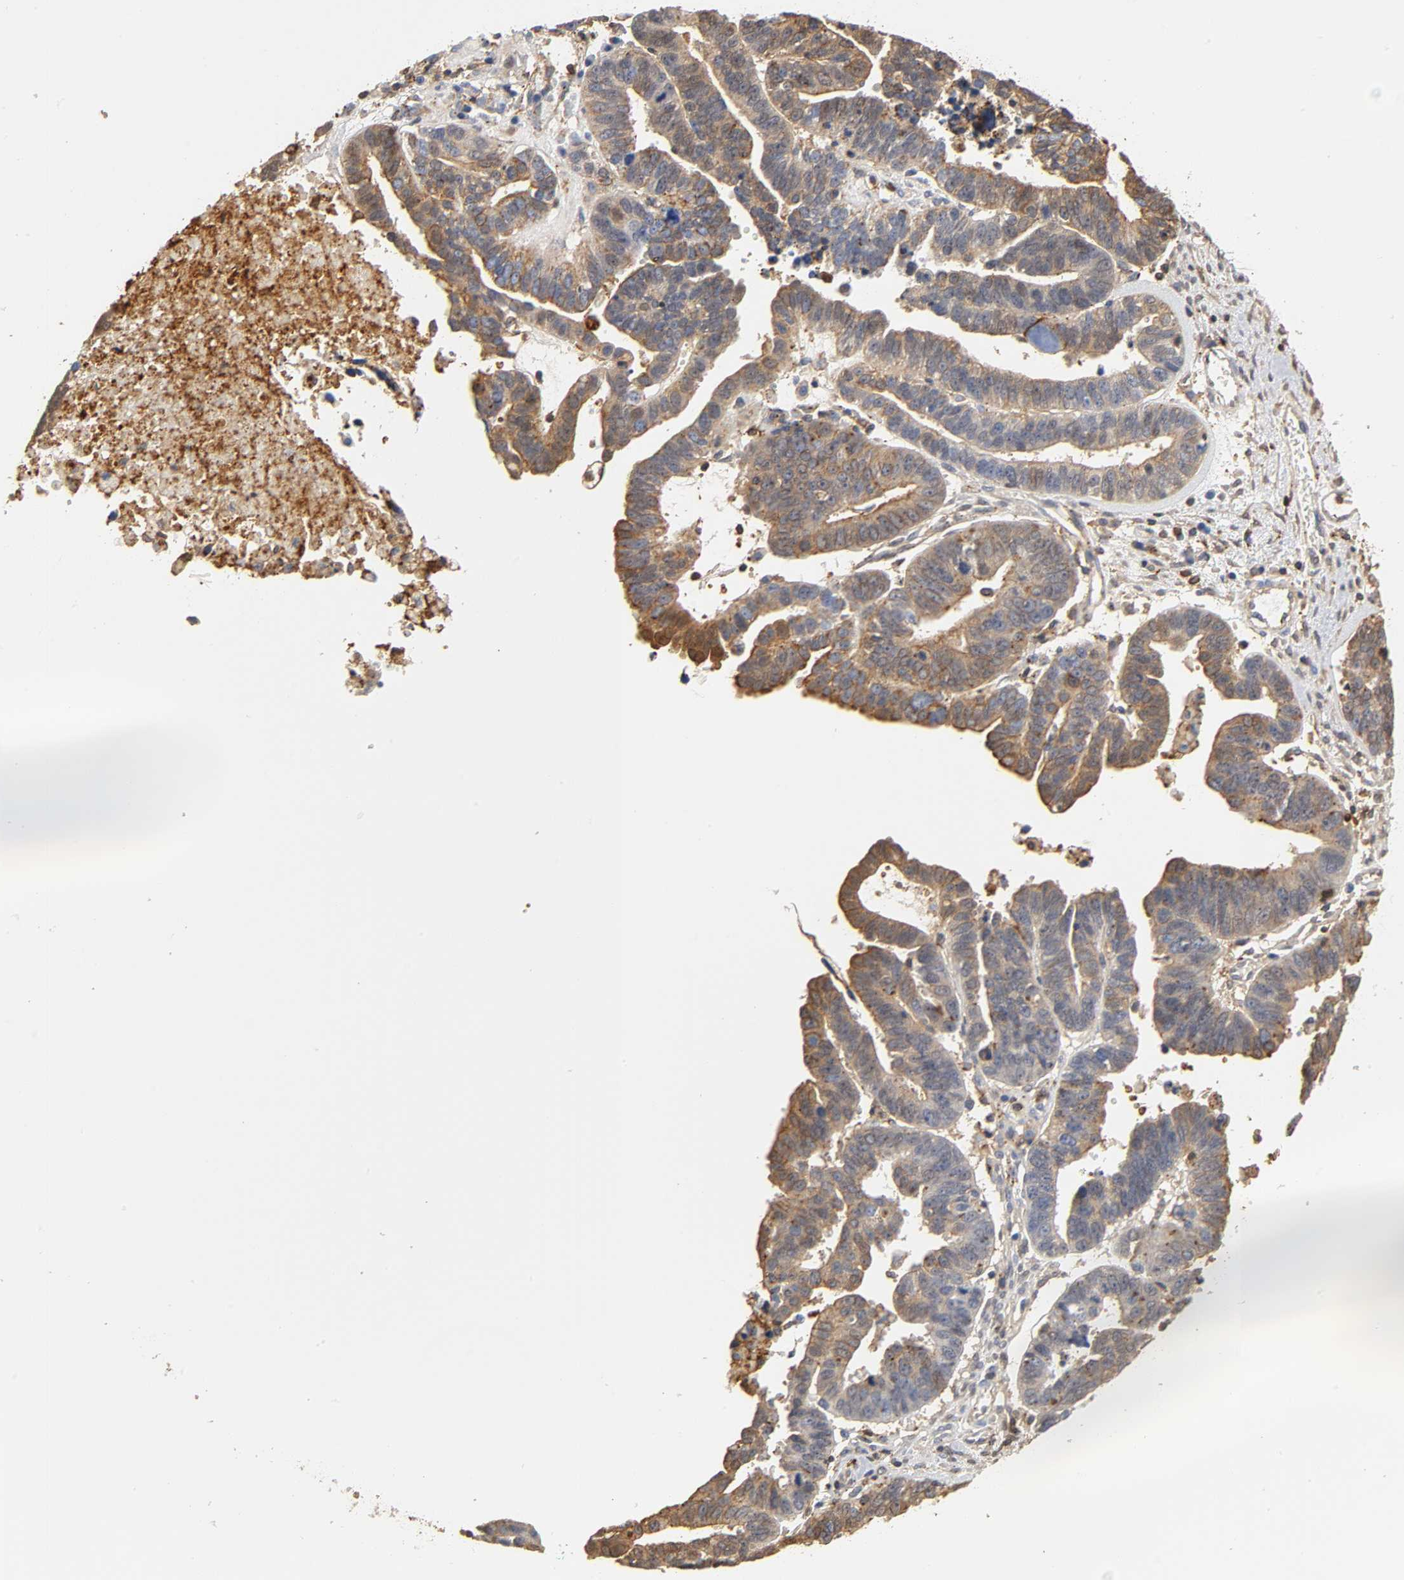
{"staining": {"intensity": "moderate", "quantity": "<25%", "location": "cytoplasmic/membranous"}, "tissue": "ovarian cancer", "cell_type": "Tumor cells", "image_type": "cancer", "snomed": [{"axis": "morphology", "description": "Carcinoma, endometroid"}, {"axis": "morphology", "description": "Cystadenocarcinoma, serous, NOS"}, {"axis": "topography", "description": "Ovary"}], "caption": "DAB immunohistochemical staining of human ovarian cancer (endometroid carcinoma) reveals moderate cytoplasmic/membranous protein positivity in about <25% of tumor cells.", "gene": "ANXA11", "patient": {"sex": "female", "age": 45}}